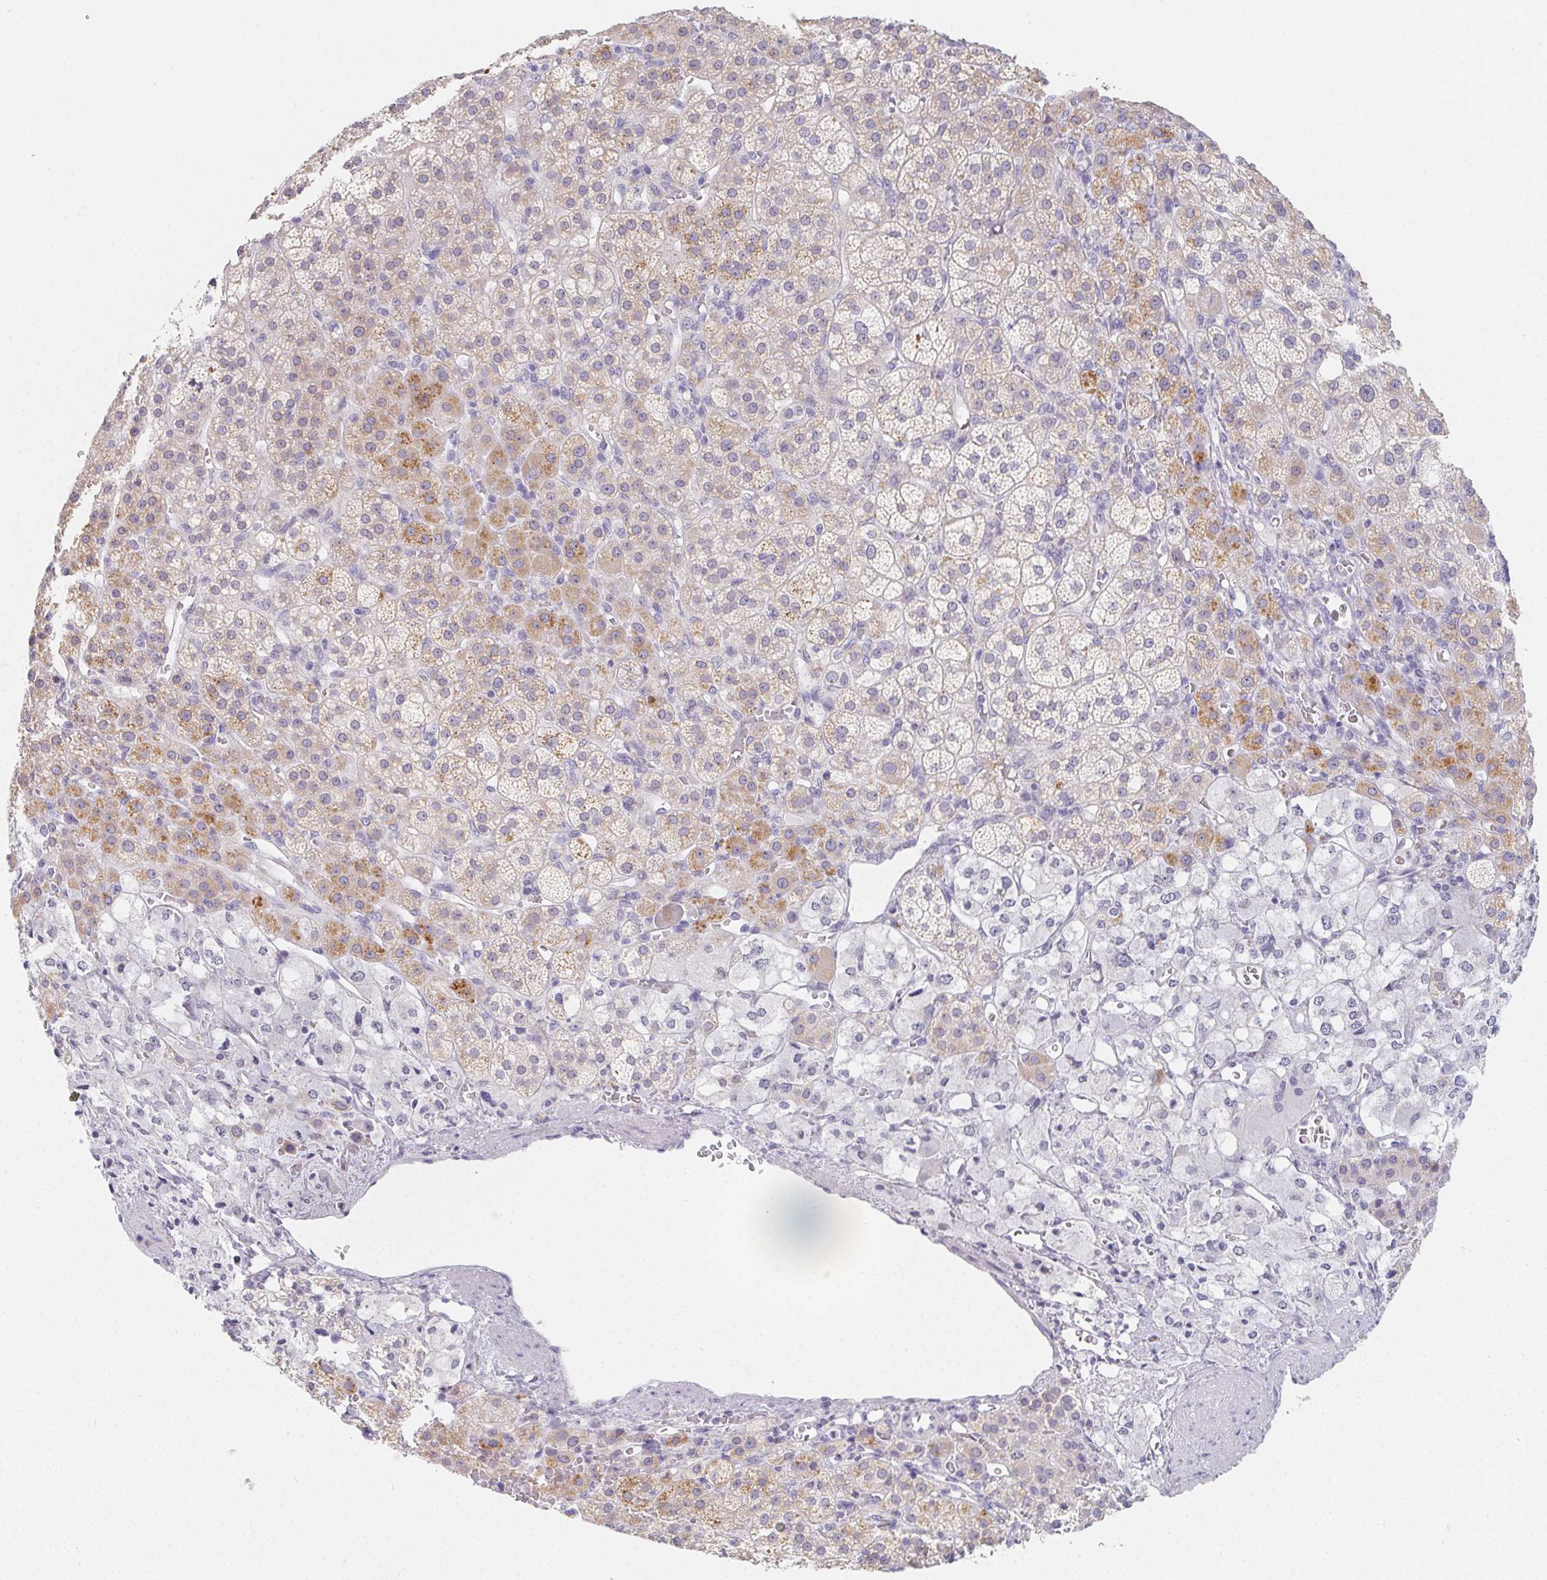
{"staining": {"intensity": "moderate", "quantity": "<25%", "location": "cytoplasmic/membranous"}, "tissue": "adrenal gland", "cell_type": "Glandular cells", "image_type": "normal", "snomed": [{"axis": "morphology", "description": "Normal tissue, NOS"}, {"axis": "topography", "description": "Adrenal gland"}], "caption": "Protein analysis of benign adrenal gland shows moderate cytoplasmic/membranous positivity in about <25% of glandular cells.", "gene": "GLIPR1L1", "patient": {"sex": "female", "age": 60}}